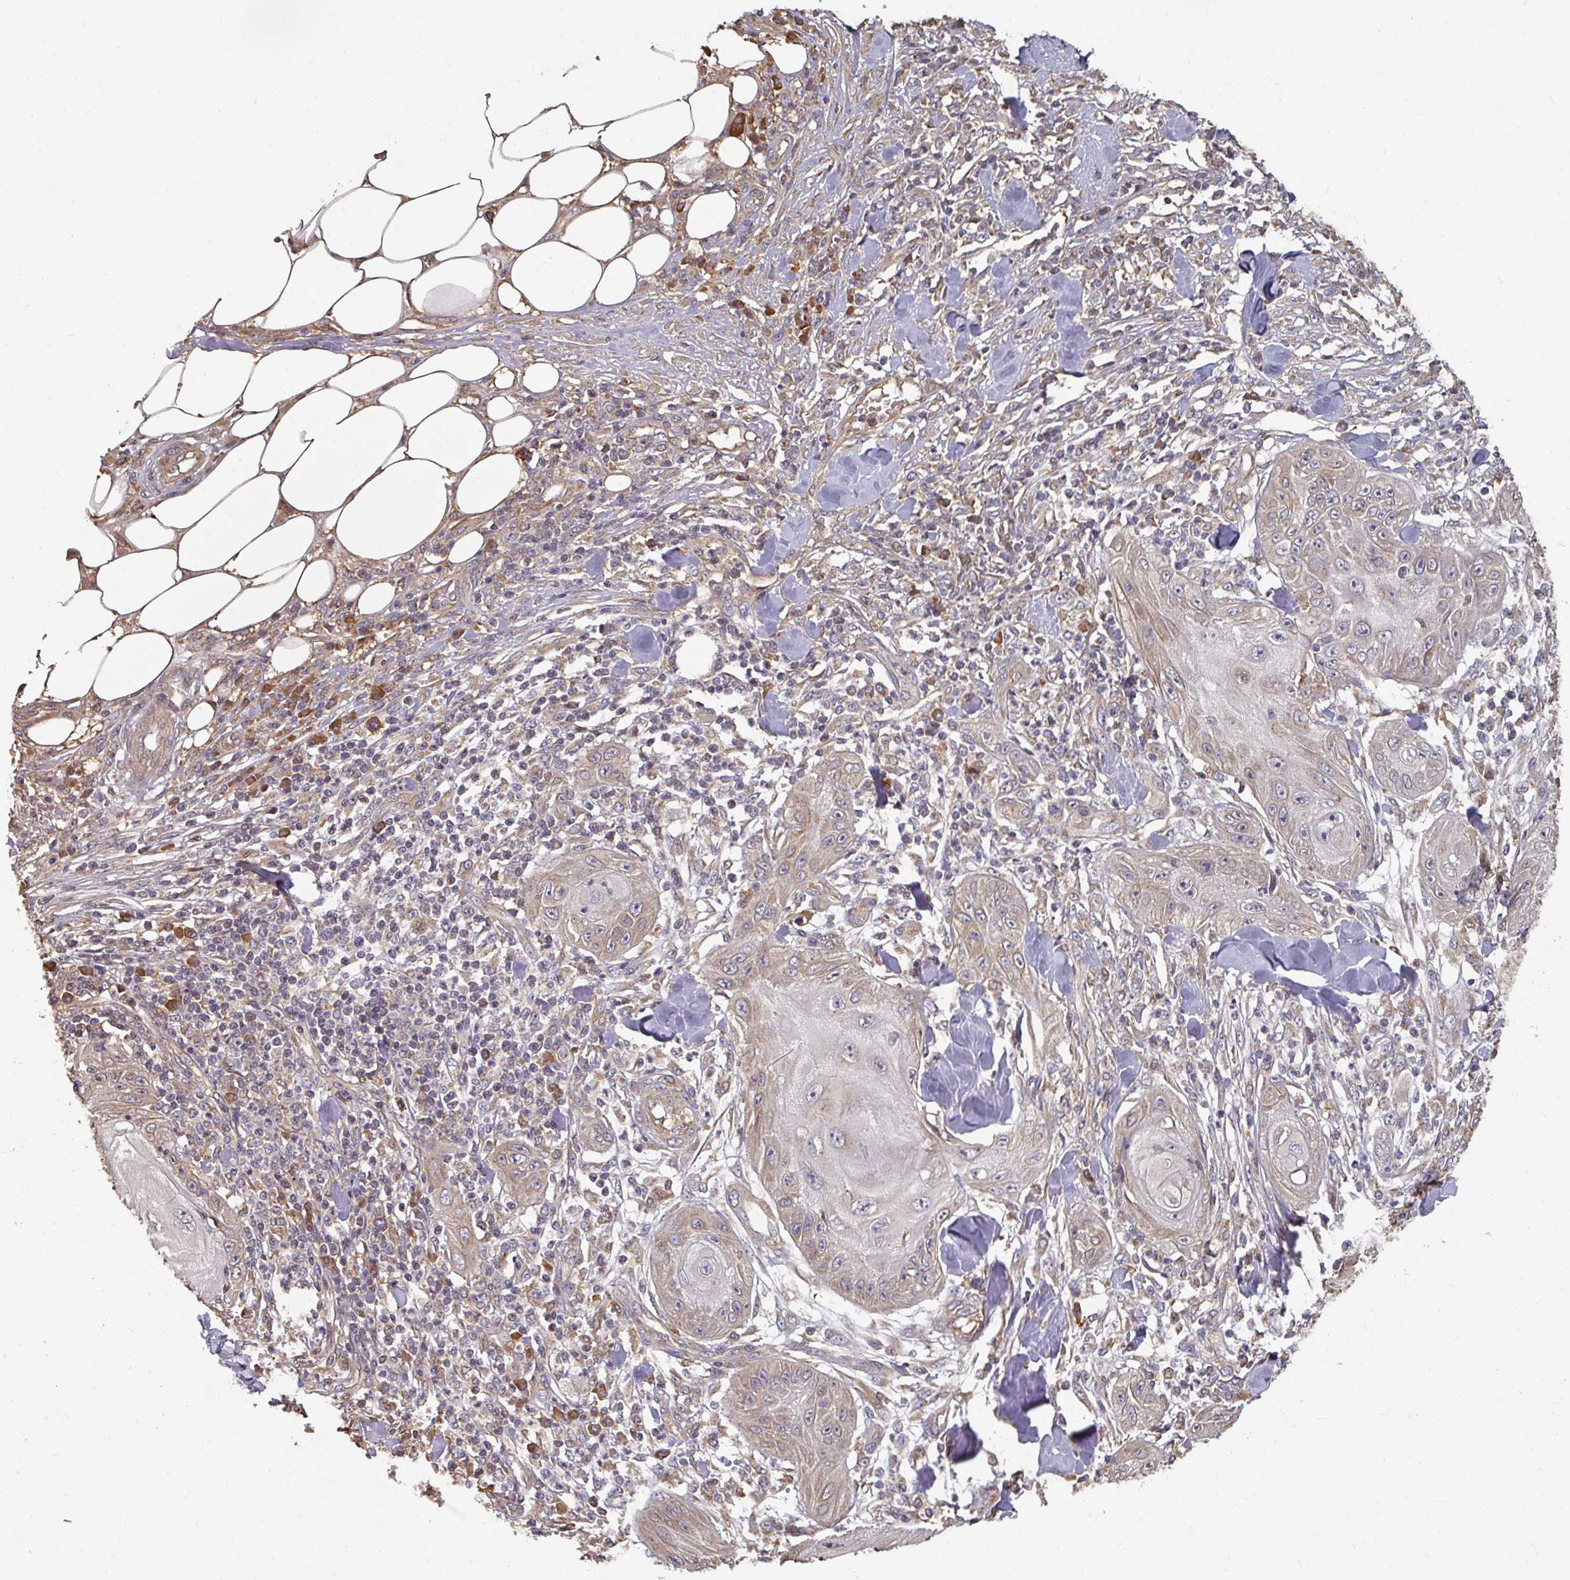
{"staining": {"intensity": "negative", "quantity": "none", "location": "none"}, "tissue": "skin cancer", "cell_type": "Tumor cells", "image_type": "cancer", "snomed": [{"axis": "morphology", "description": "Squamous cell carcinoma, NOS"}, {"axis": "topography", "description": "Skin"}], "caption": "Micrograph shows no significant protein positivity in tumor cells of squamous cell carcinoma (skin).", "gene": "EDEM2", "patient": {"sex": "female", "age": 78}}